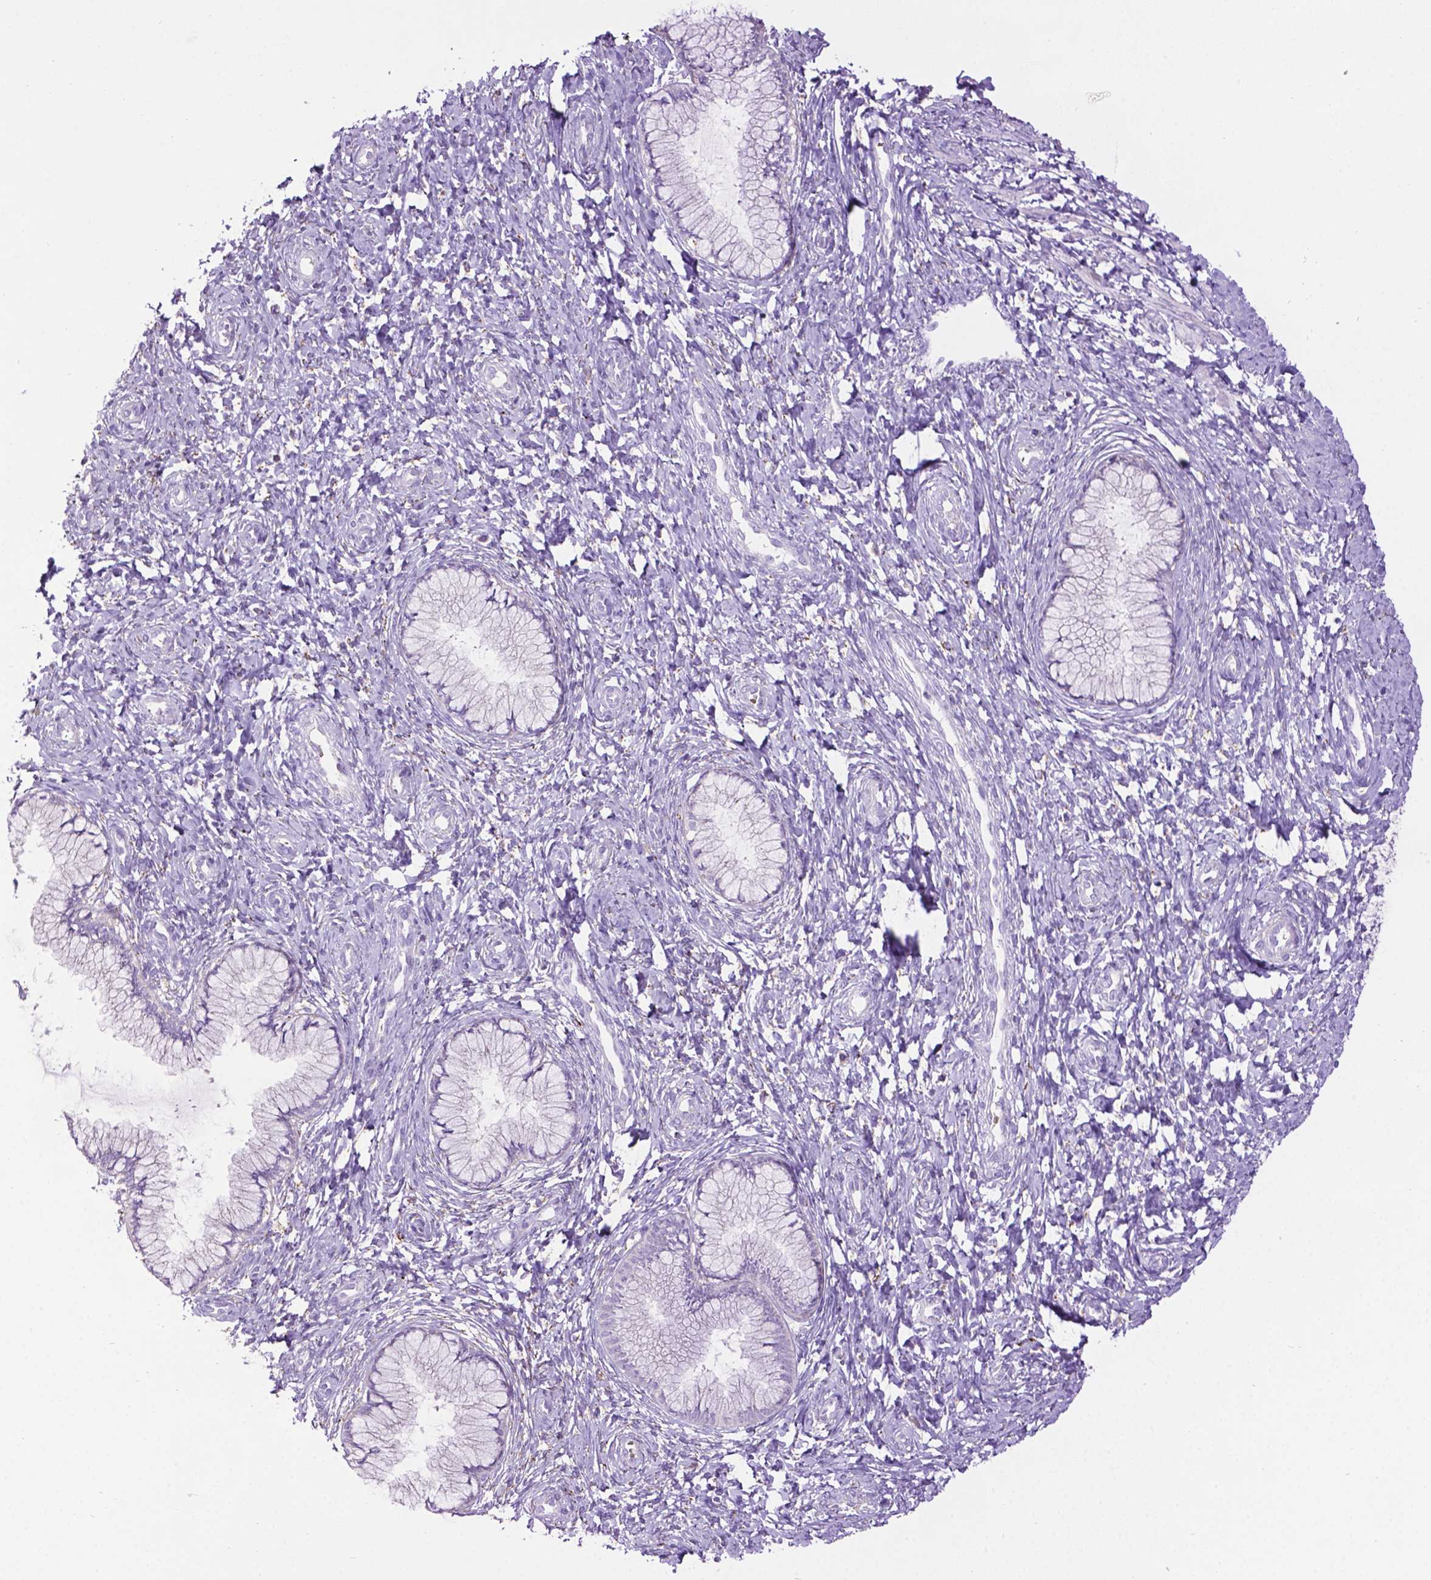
{"staining": {"intensity": "negative", "quantity": "none", "location": "none"}, "tissue": "cervix", "cell_type": "Glandular cells", "image_type": "normal", "snomed": [{"axis": "morphology", "description": "Normal tissue, NOS"}, {"axis": "topography", "description": "Cervix"}], "caption": "Glandular cells show no significant protein expression in unremarkable cervix.", "gene": "TMEM132E", "patient": {"sex": "female", "age": 37}}